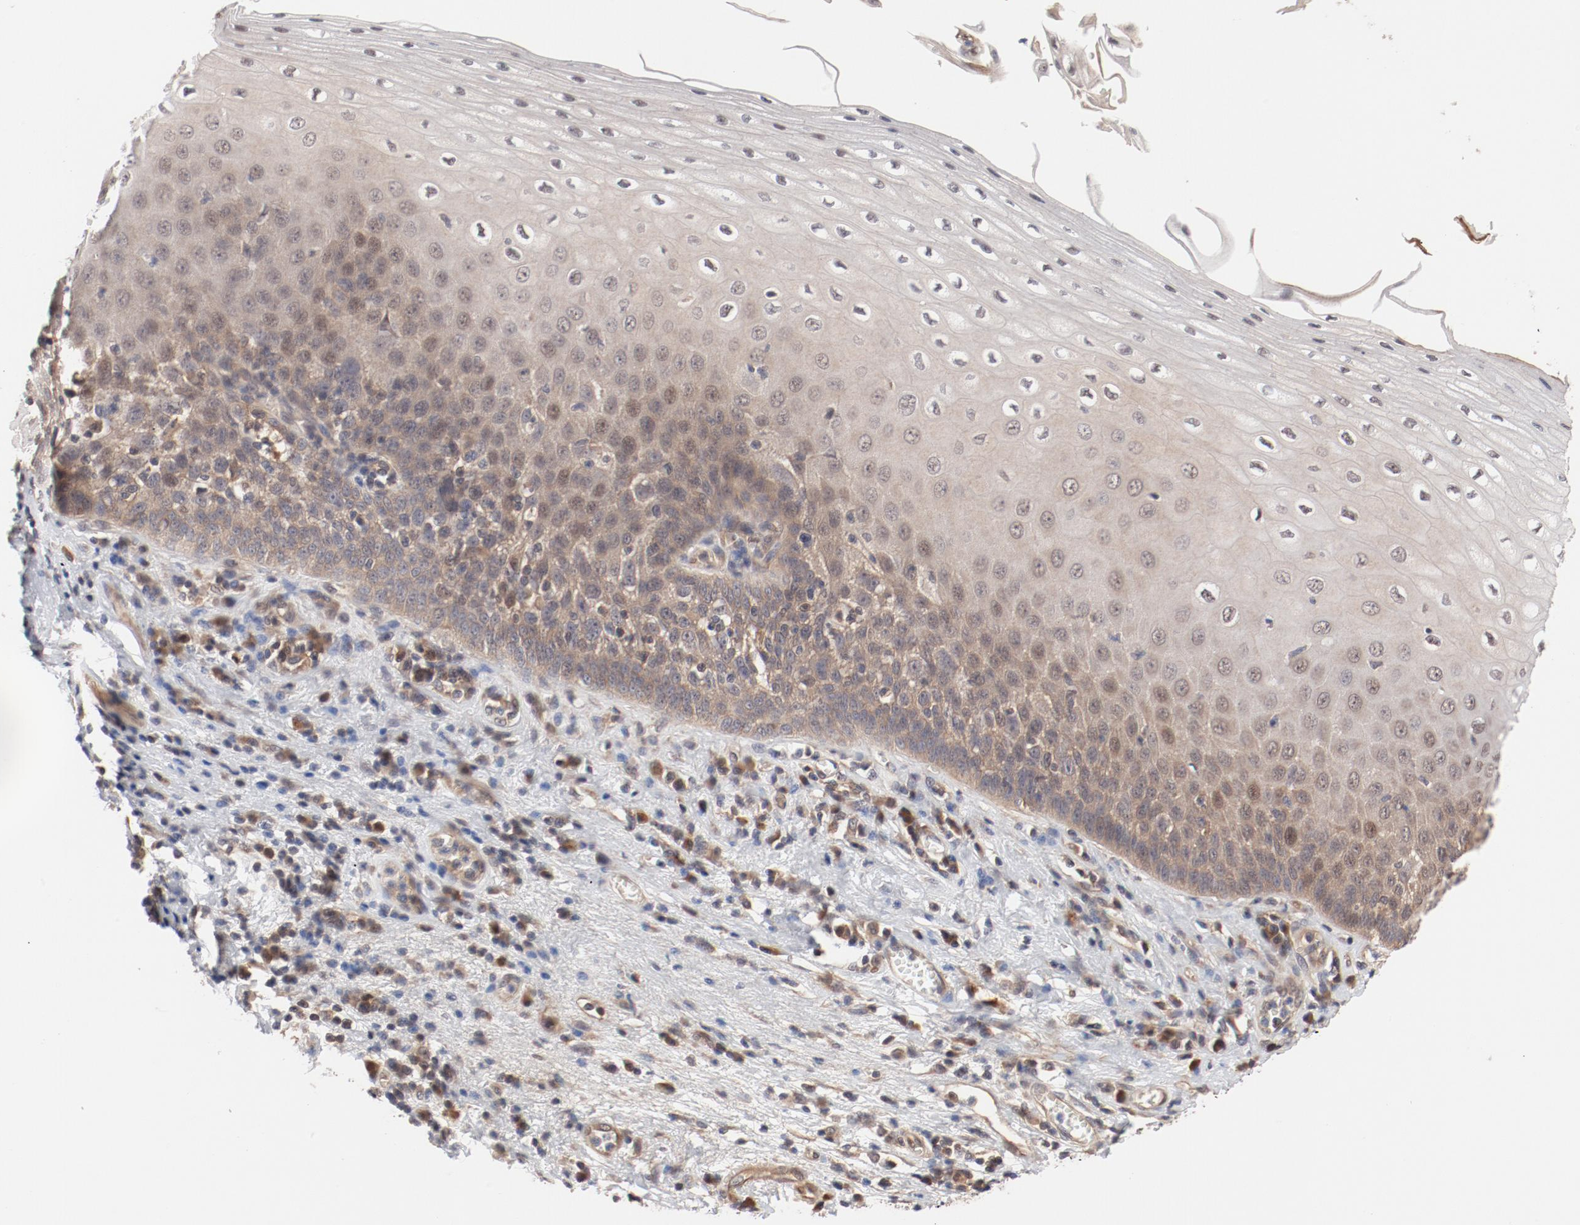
{"staining": {"intensity": "weak", "quantity": "<25%", "location": "cytoplasmic/membranous"}, "tissue": "esophagus", "cell_type": "Squamous epithelial cells", "image_type": "normal", "snomed": [{"axis": "morphology", "description": "Normal tissue, NOS"}, {"axis": "morphology", "description": "Squamous cell carcinoma, NOS"}, {"axis": "topography", "description": "Esophagus"}], "caption": "Esophagus was stained to show a protein in brown. There is no significant staining in squamous epithelial cells.", "gene": "PITPNM2", "patient": {"sex": "male", "age": 65}}